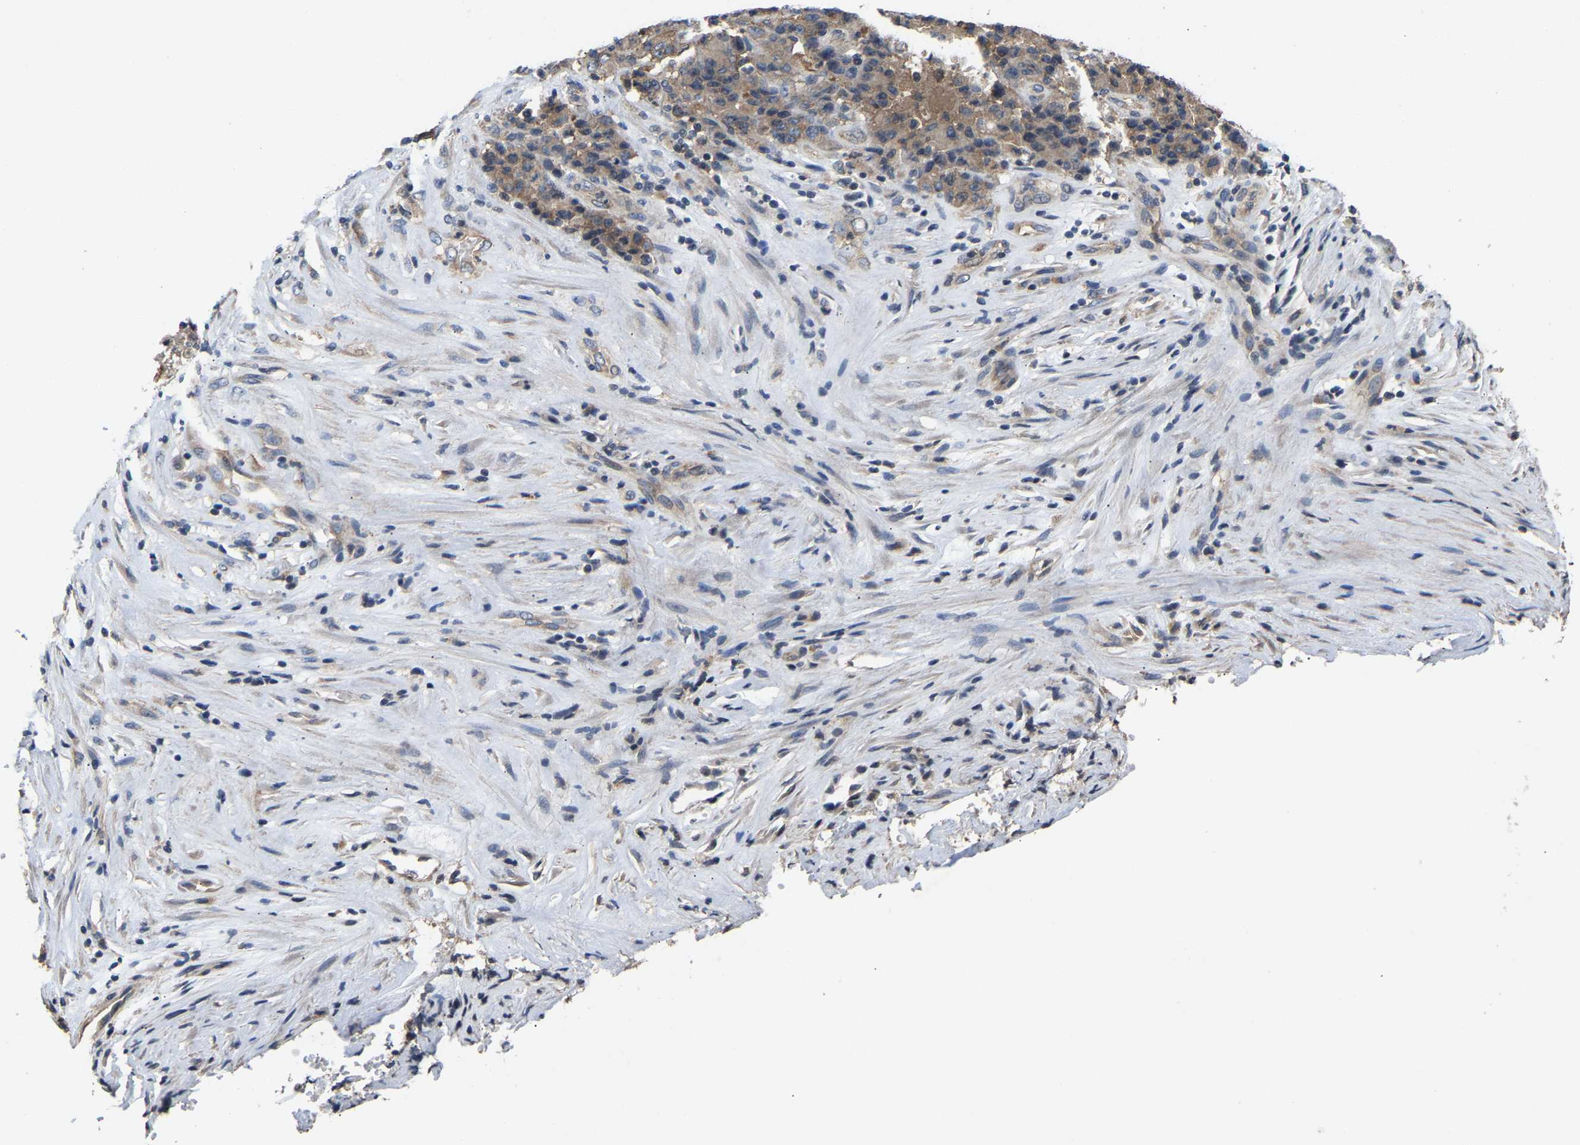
{"staining": {"intensity": "moderate", "quantity": ">75%", "location": "cytoplasmic/membranous"}, "tissue": "stomach cancer", "cell_type": "Tumor cells", "image_type": "cancer", "snomed": [{"axis": "morphology", "description": "Adenocarcinoma, NOS"}, {"axis": "topography", "description": "Stomach"}], "caption": "This histopathology image reveals immunohistochemistry (IHC) staining of stomach adenocarcinoma, with medium moderate cytoplasmic/membranous positivity in about >75% of tumor cells.", "gene": "AIMP2", "patient": {"sex": "female", "age": 73}}